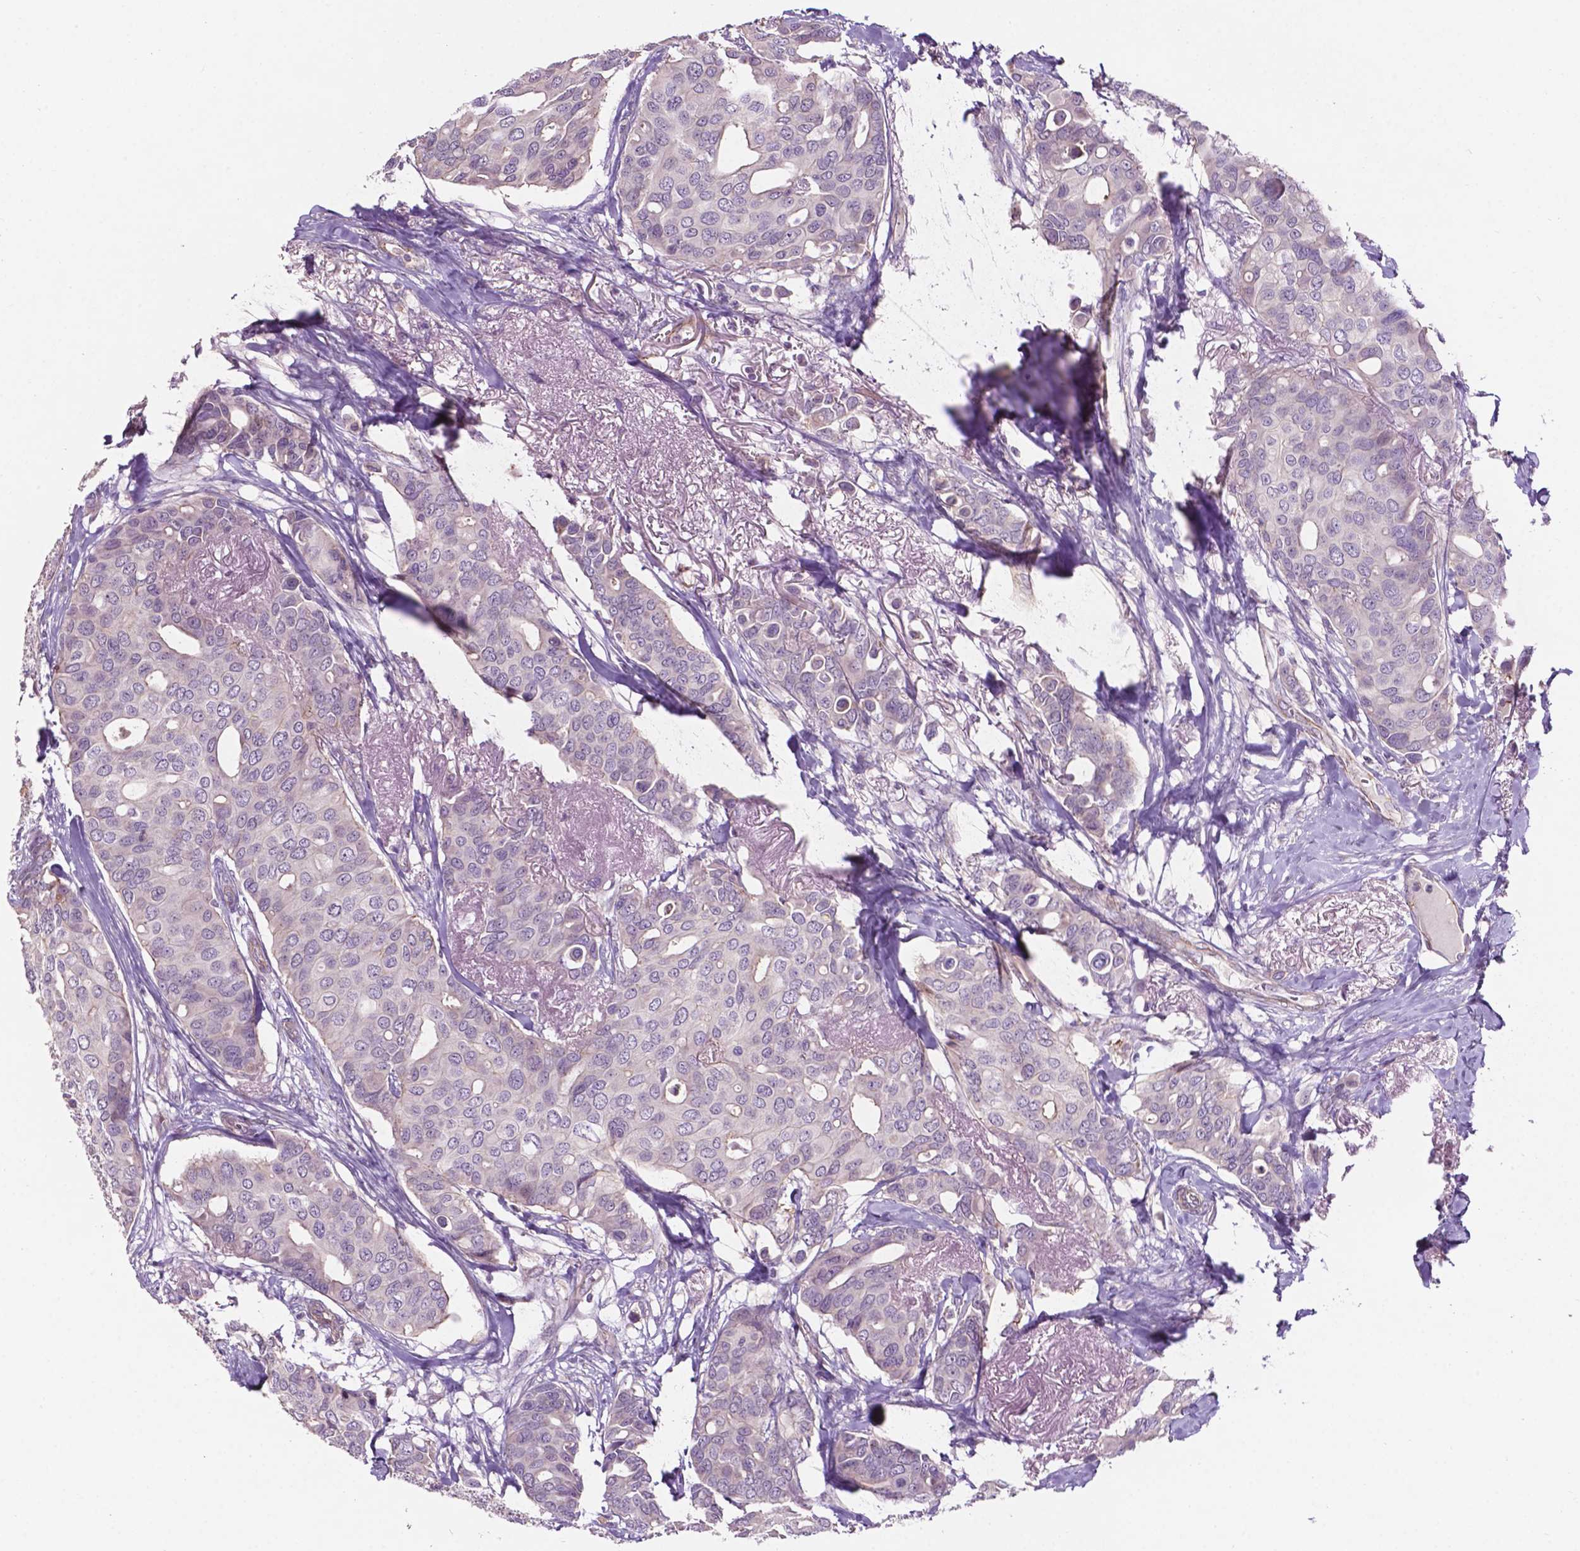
{"staining": {"intensity": "negative", "quantity": "none", "location": "none"}, "tissue": "breast cancer", "cell_type": "Tumor cells", "image_type": "cancer", "snomed": [{"axis": "morphology", "description": "Duct carcinoma"}, {"axis": "topography", "description": "Breast"}], "caption": "An immunohistochemistry histopathology image of breast intraductal carcinoma is shown. There is no staining in tumor cells of breast intraductal carcinoma. Nuclei are stained in blue.", "gene": "ARL5C", "patient": {"sex": "female", "age": 54}}